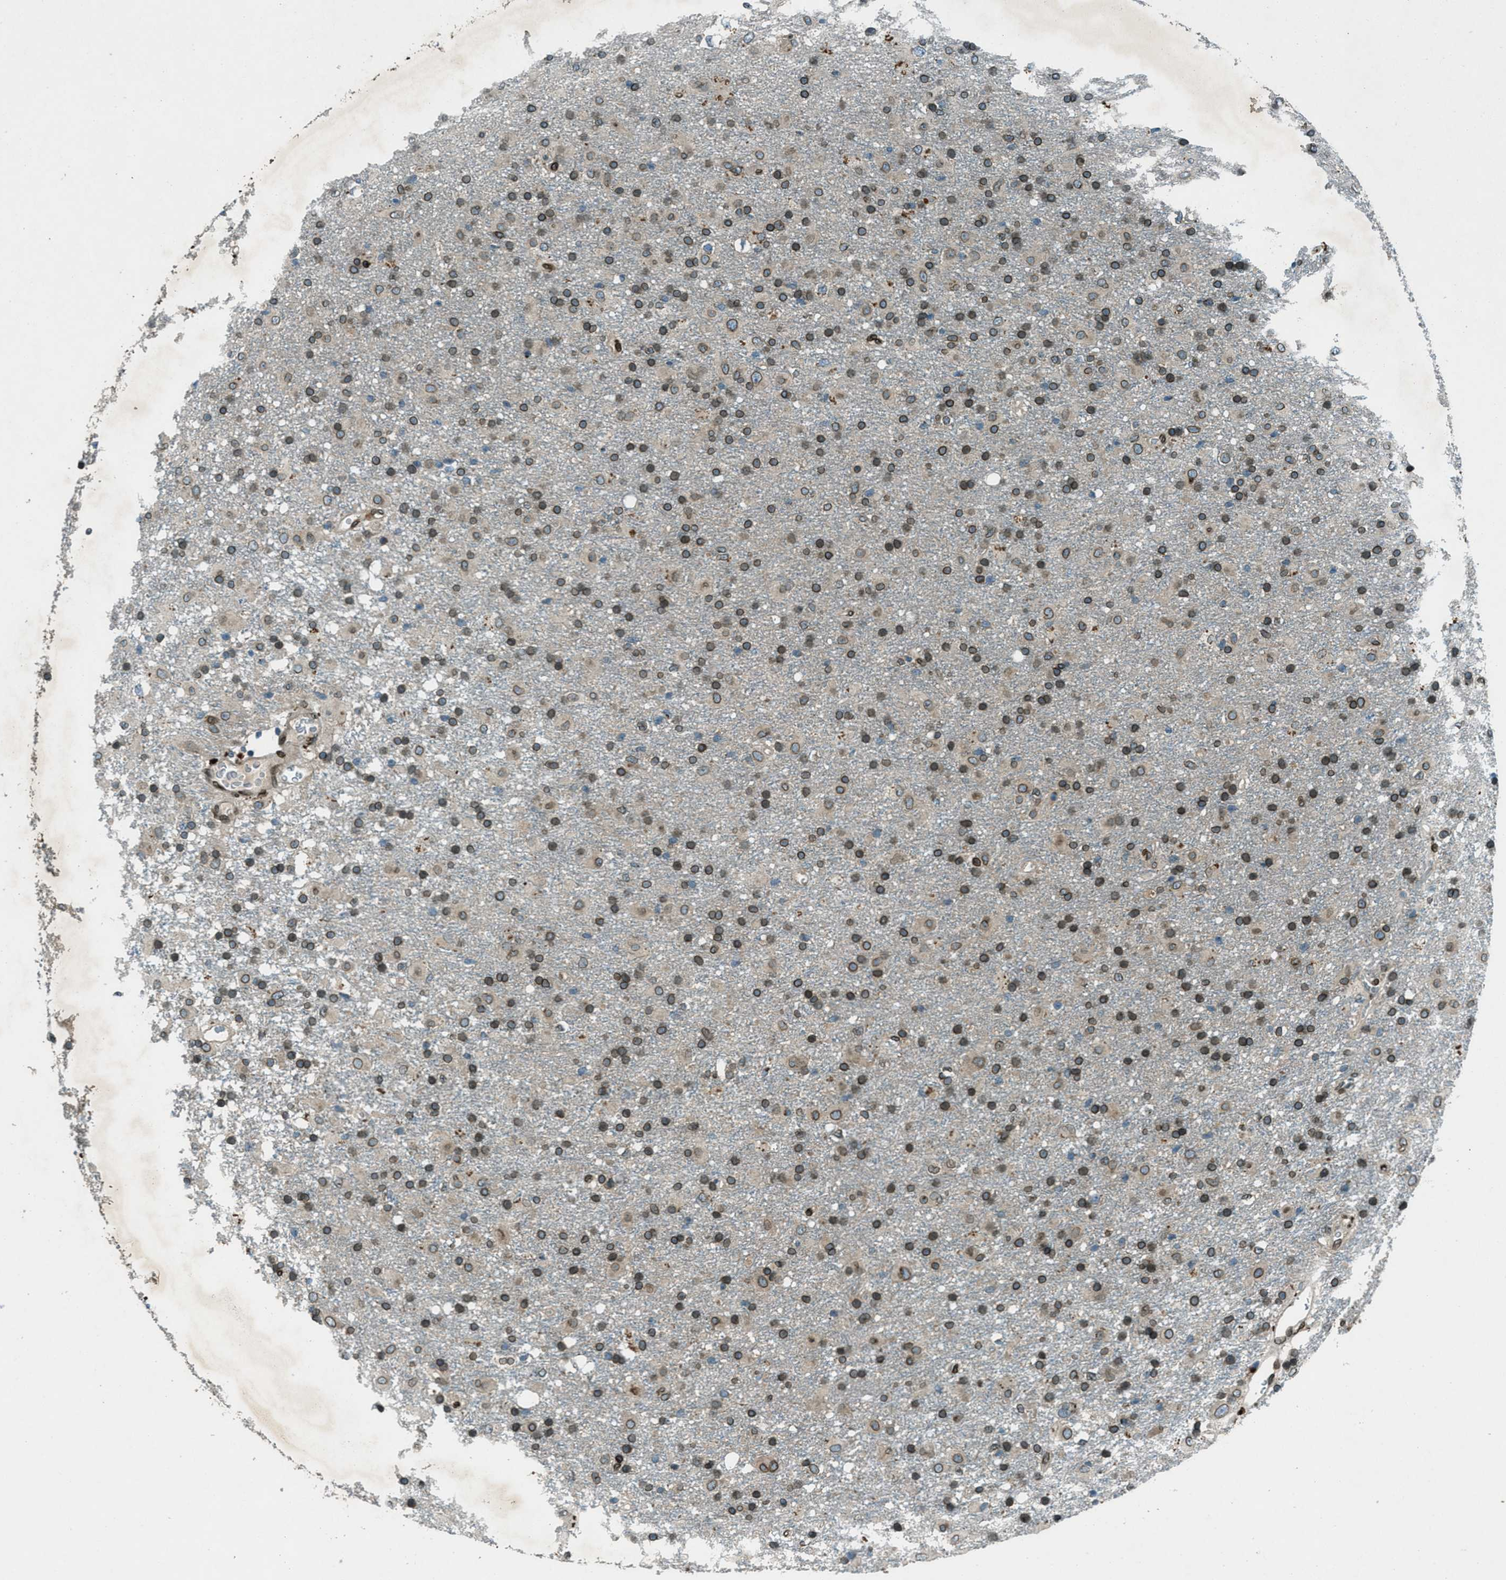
{"staining": {"intensity": "strong", "quantity": ">75%", "location": "cytoplasmic/membranous,nuclear"}, "tissue": "glioma", "cell_type": "Tumor cells", "image_type": "cancer", "snomed": [{"axis": "morphology", "description": "Glioma, malignant, Low grade"}, {"axis": "topography", "description": "Brain"}], "caption": "An immunohistochemistry (IHC) image of tumor tissue is shown. Protein staining in brown highlights strong cytoplasmic/membranous and nuclear positivity in glioma within tumor cells.", "gene": "LEMD2", "patient": {"sex": "male", "age": 65}}